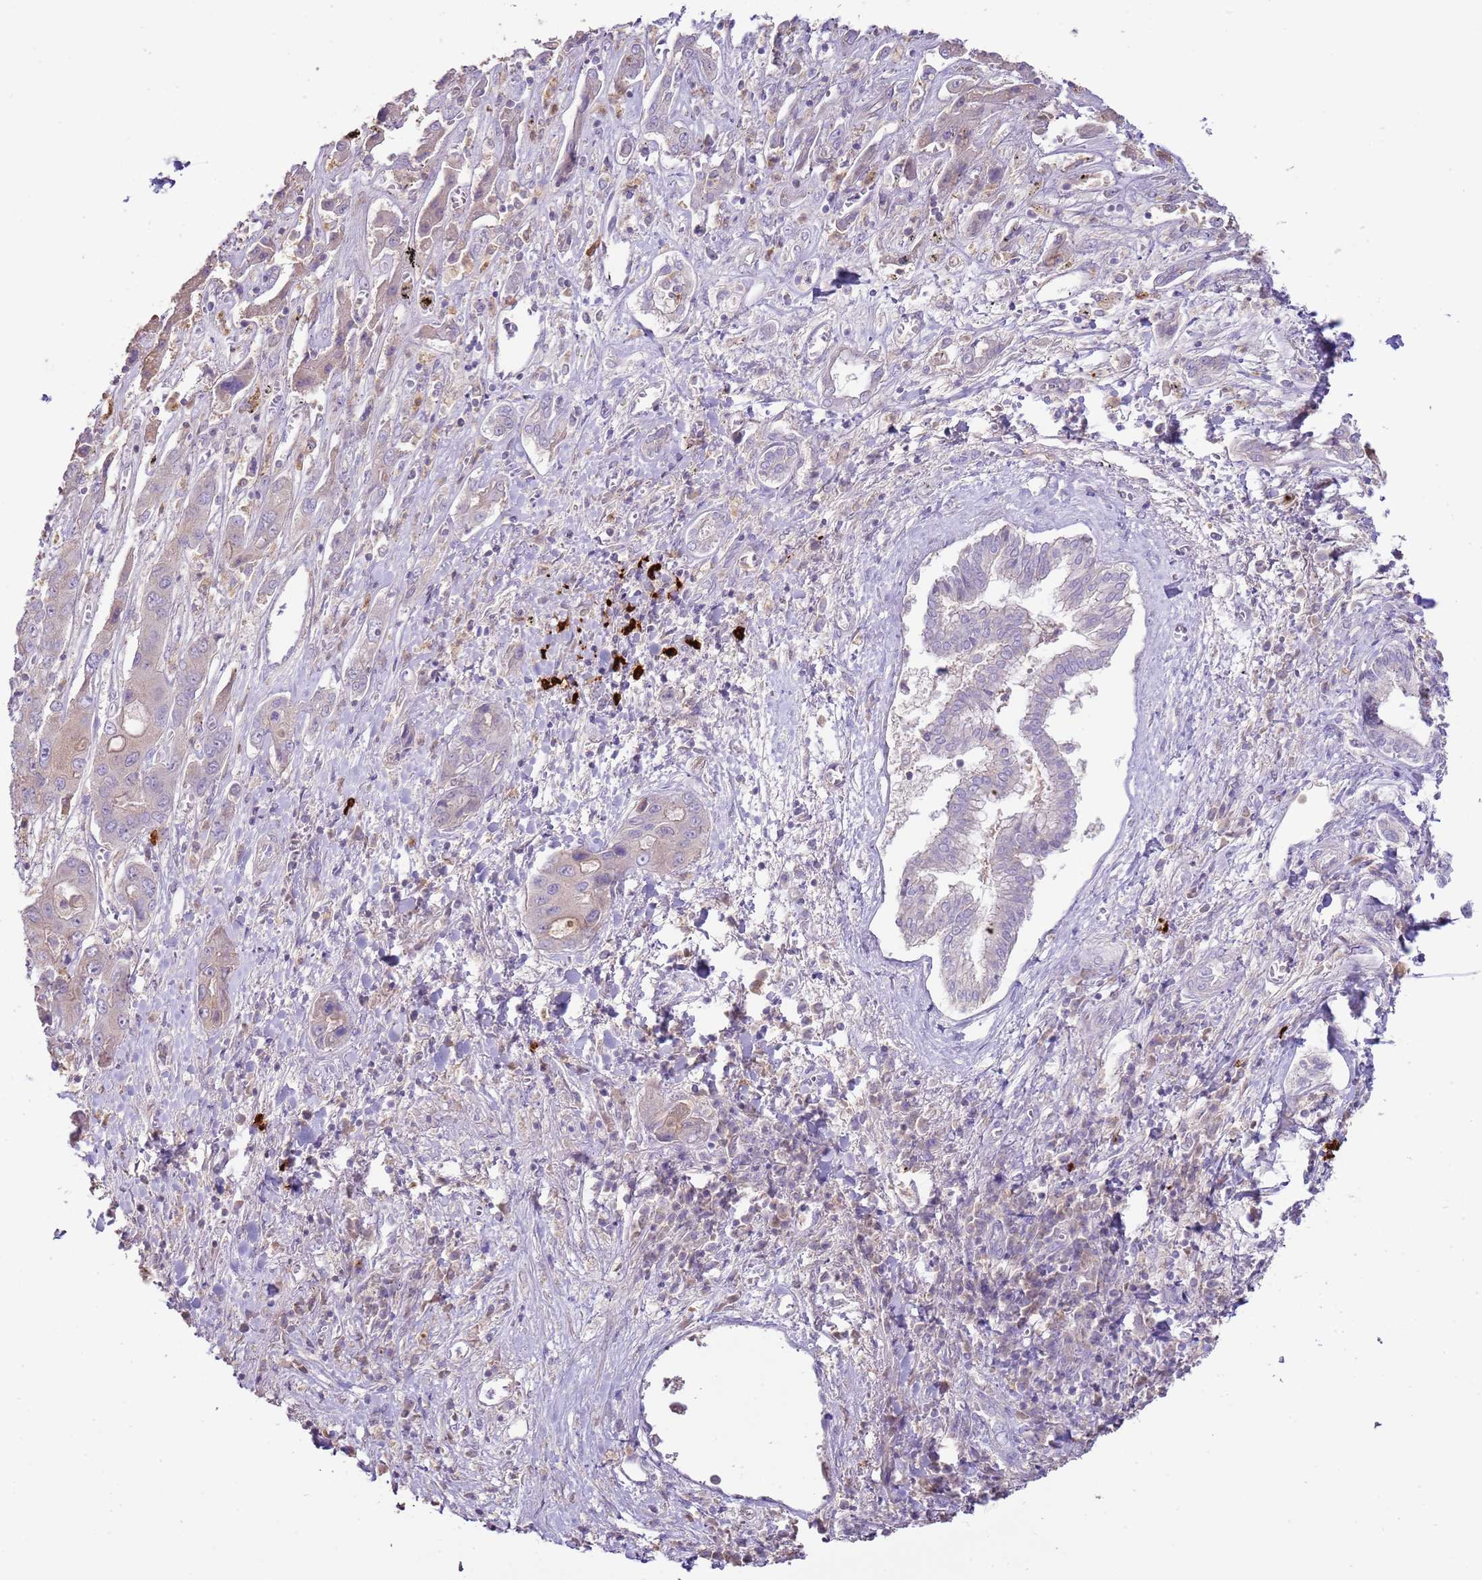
{"staining": {"intensity": "weak", "quantity": "<25%", "location": "cytoplasmic/membranous"}, "tissue": "liver cancer", "cell_type": "Tumor cells", "image_type": "cancer", "snomed": [{"axis": "morphology", "description": "Cholangiocarcinoma"}, {"axis": "topography", "description": "Liver"}], "caption": "Liver cholangiocarcinoma was stained to show a protein in brown. There is no significant positivity in tumor cells.", "gene": "IL2RG", "patient": {"sex": "male", "age": 67}}